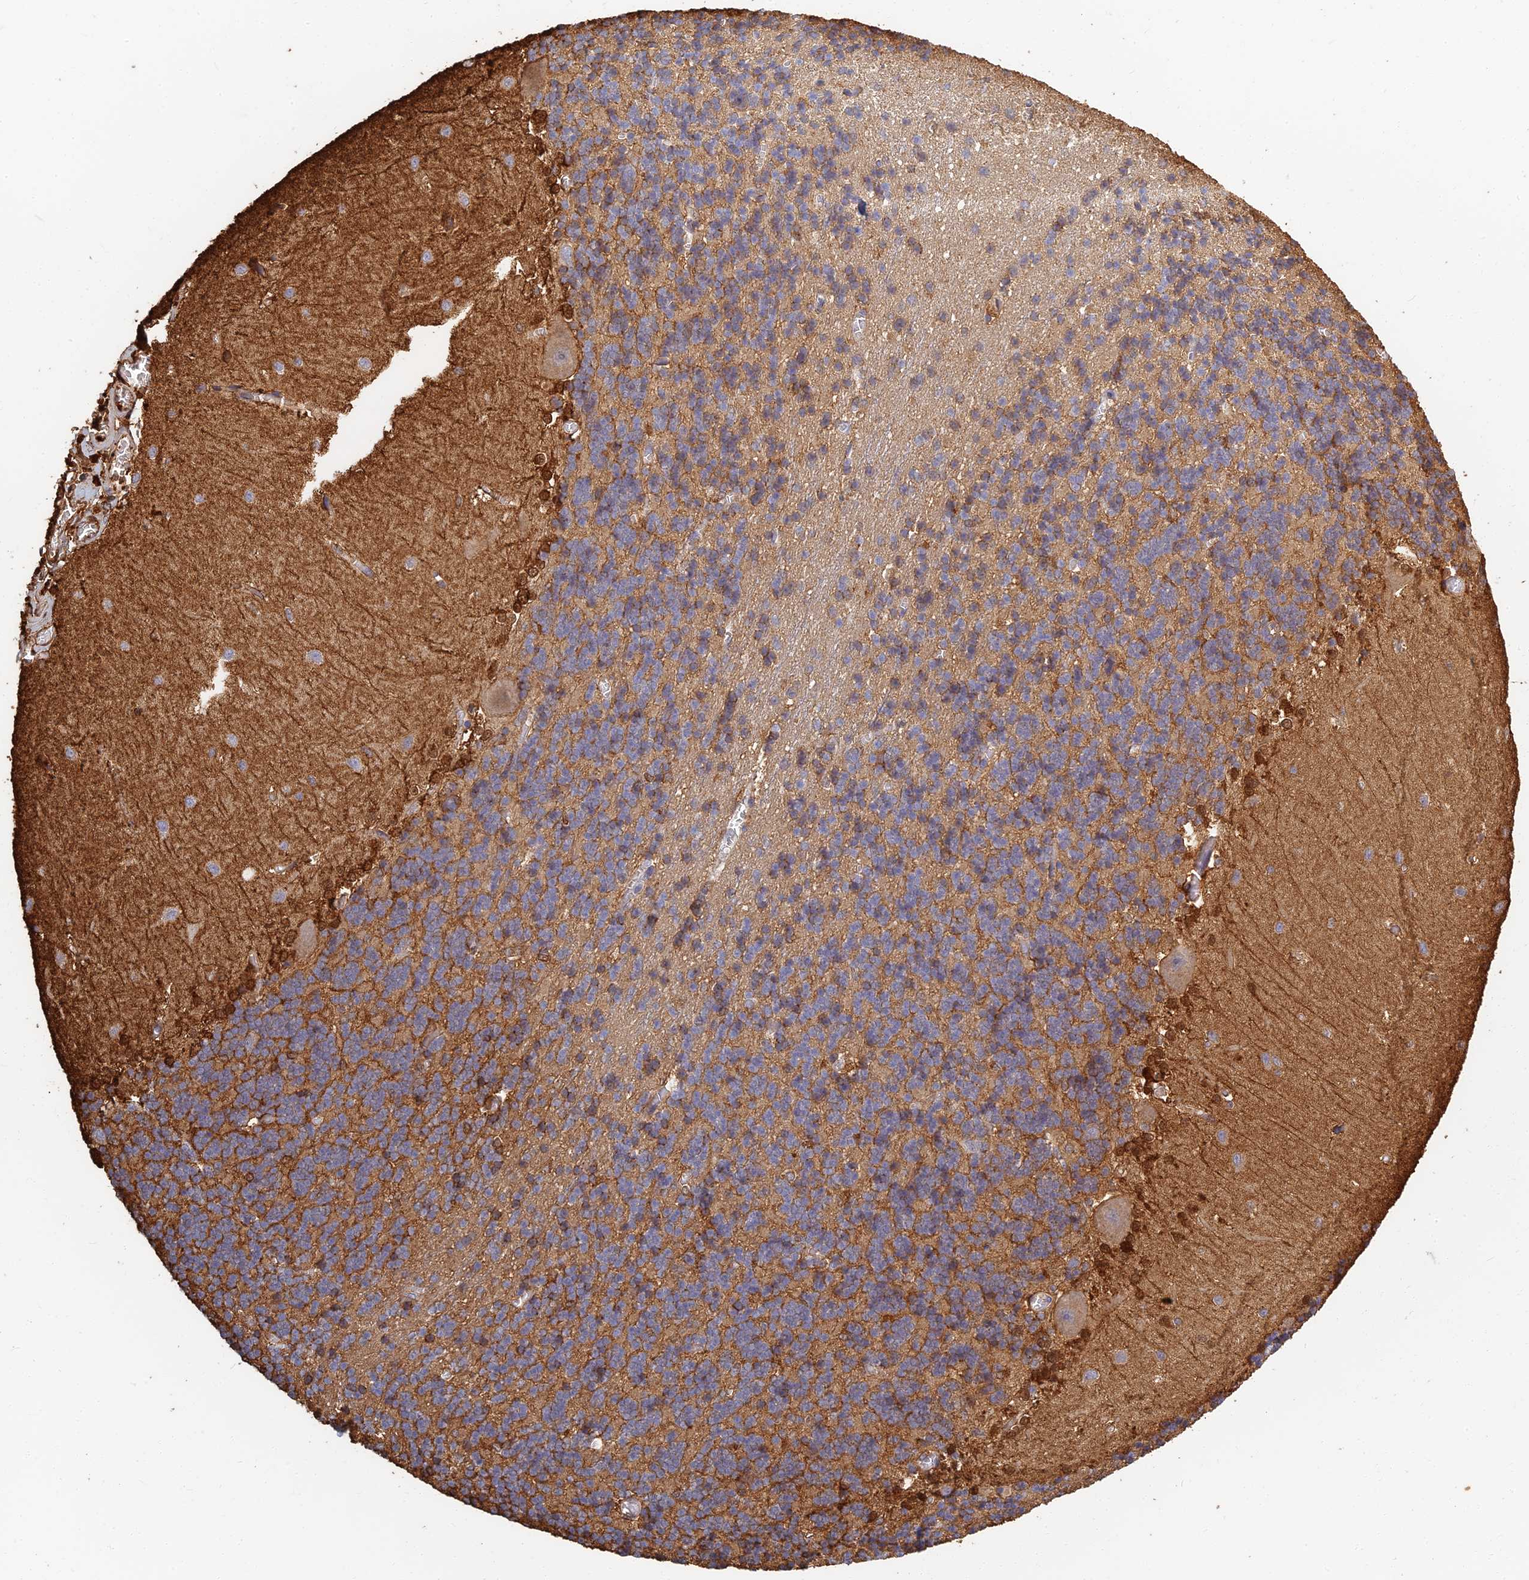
{"staining": {"intensity": "moderate", "quantity": "25%-75%", "location": "cytoplasmic/membranous"}, "tissue": "cerebellum", "cell_type": "Cells in granular layer", "image_type": "normal", "snomed": [{"axis": "morphology", "description": "Normal tissue, NOS"}, {"axis": "topography", "description": "Cerebellum"}], "caption": "Cerebellum stained with IHC reveals moderate cytoplasmic/membranous positivity in about 25%-75% of cells in granular layer.", "gene": "LRRN3", "patient": {"sex": "male", "age": 37}}